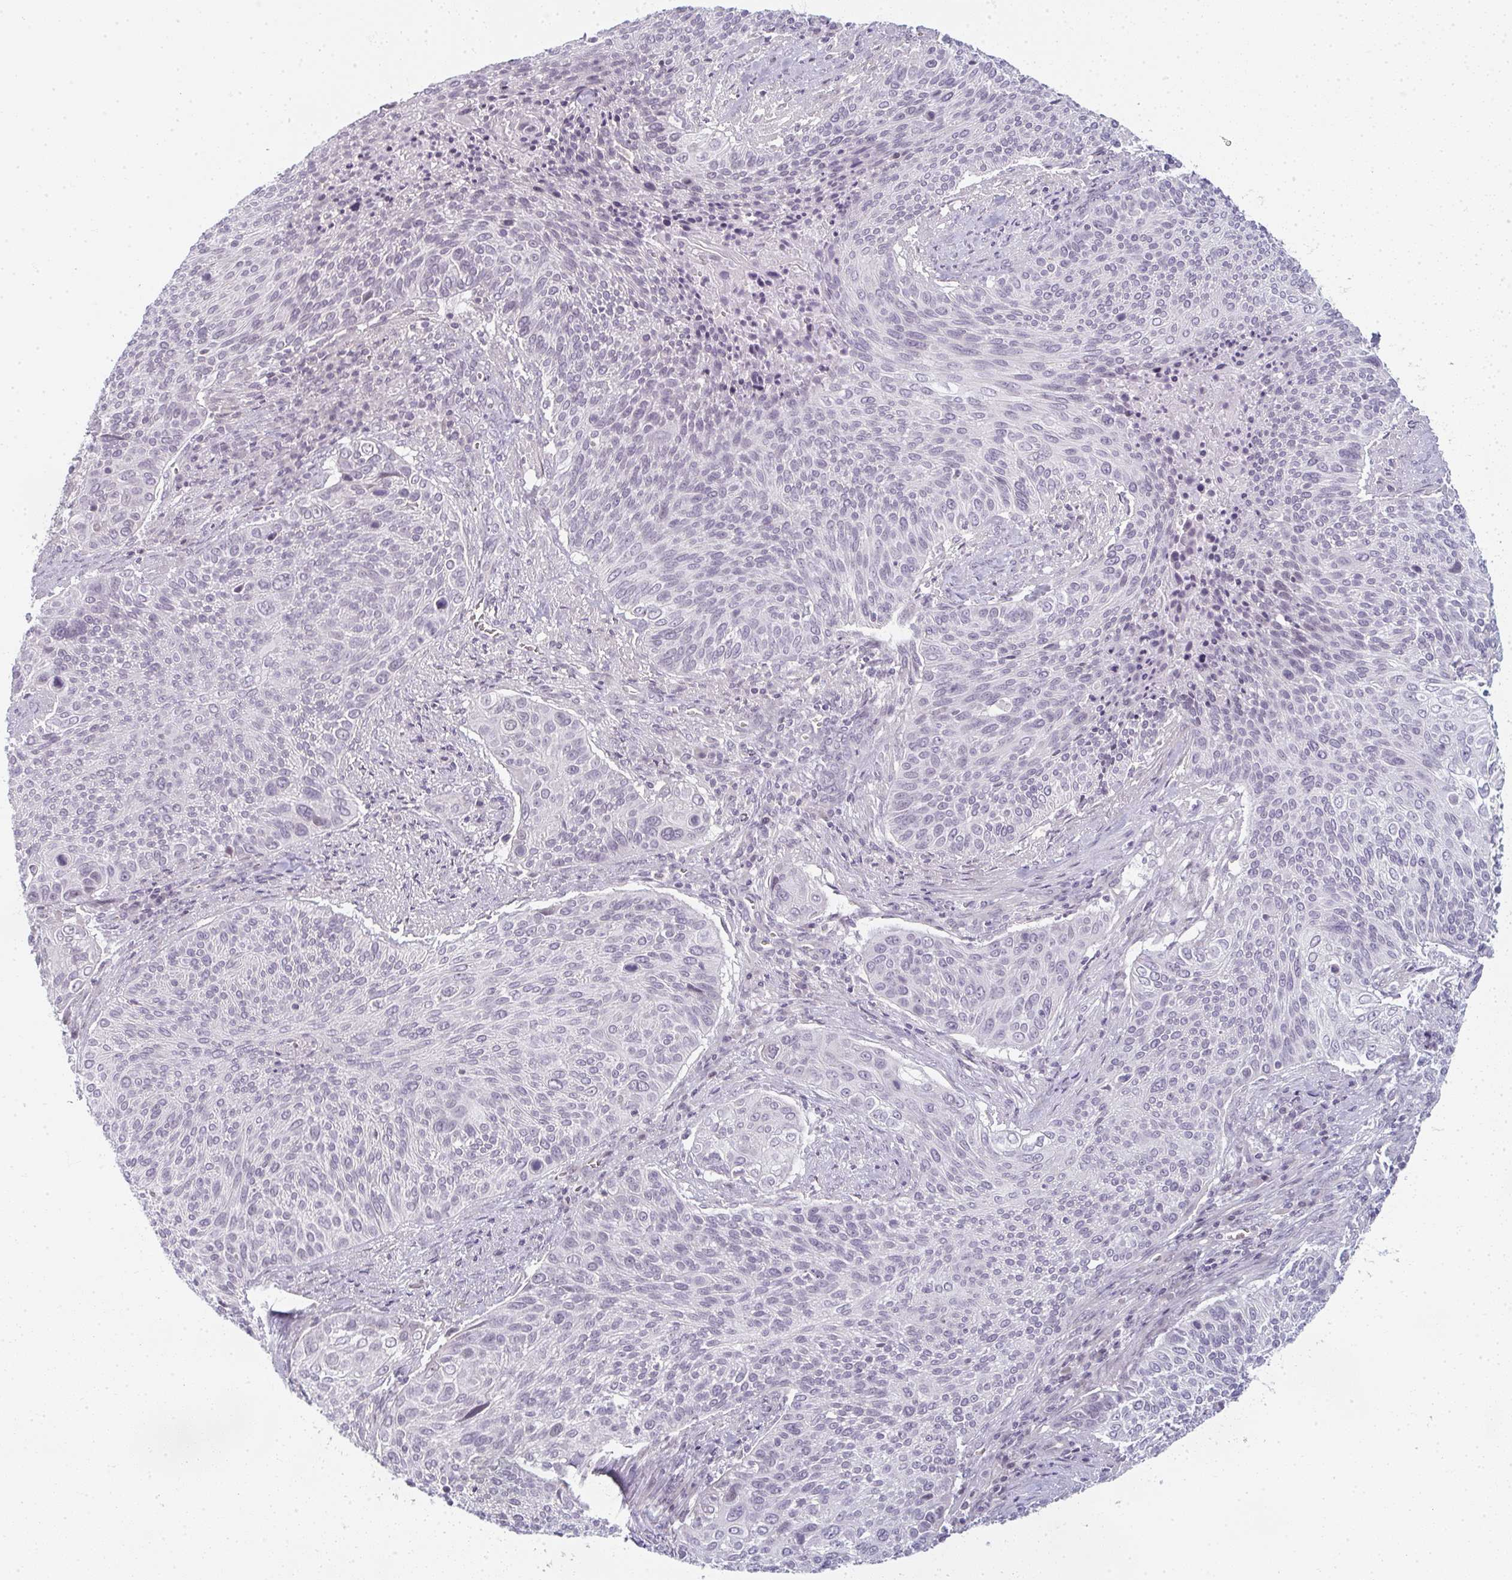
{"staining": {"intensity": "negative", "quantity": "none", "location": "none"}, "tissue": "cervical cancer", "cell_type": "Tumor cells", "image_type": "cancer", "snomed": [{"axis": "morphology", "description": "Squamous cell carcinoma, NOS"}, {"axis": "topography", "description": "Cervix"}], "caption": "There is no significant expression in tumor cells of cervical cancer.", "gene": "RBBP6", "patient": {"sex": "female", "age": 31}}